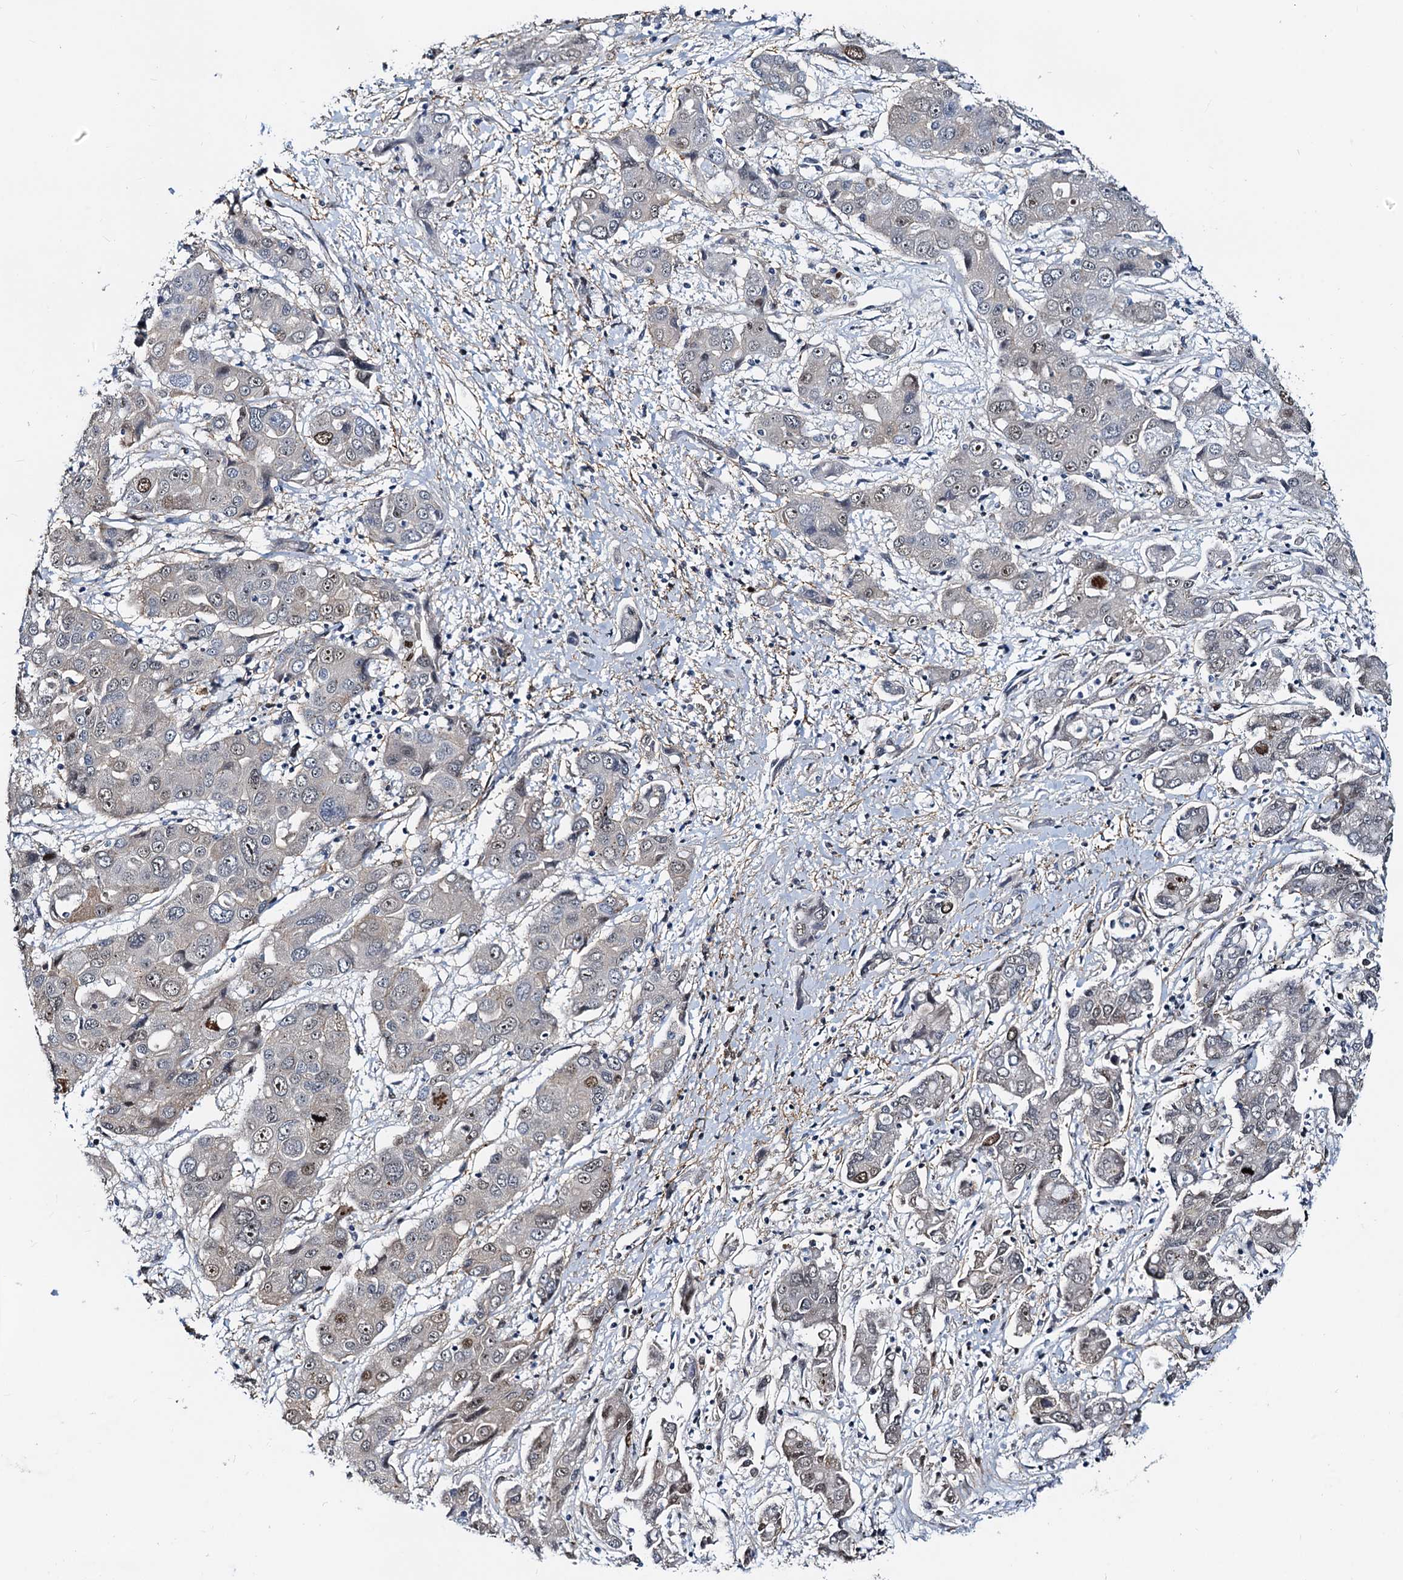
{"staining": {"intensity": "moderate", "quantity": "<25%", "location": "nuclear"}, "tissue": "liver cancer", "cell_type": "Tumor cells", "image_type": "cancer", "snomed": [{"axis": "morphology", "description": "Cholangiocarcinoma"}, {"axis": "topography", "description": "Liver"}], "caption": "DAB immunohistochemical staining of liver cholangiocarcinoma shows moderate nuclear protein positivity in about <25% of tumor cells.", "gene": "PTGES3", "patient": {"sex": "male", "age": 67}}